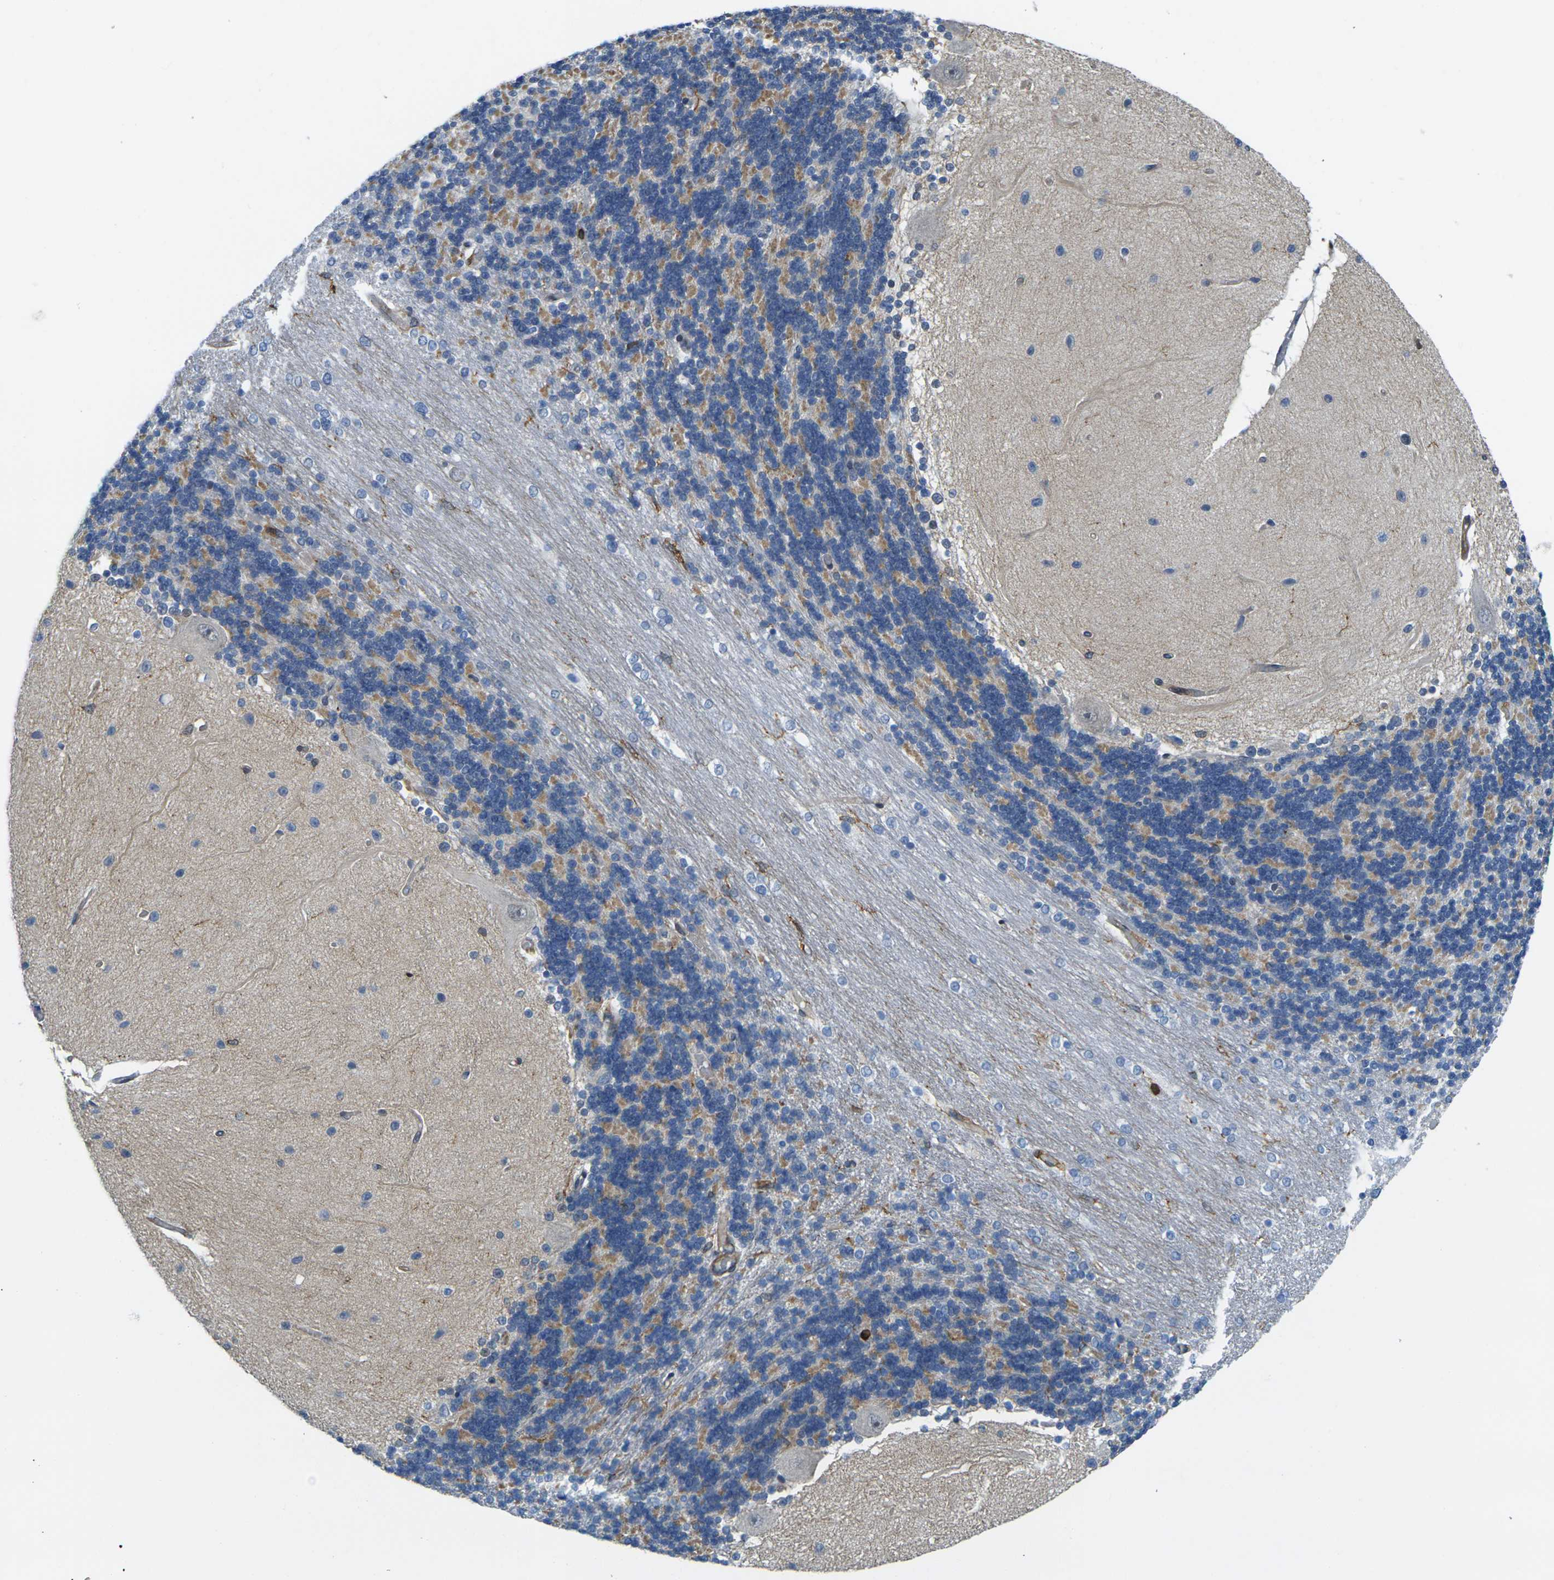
{"staining": {"intensity": "moderate", "quantity": "<25%", "location": "cytoplasmic/membranous"}, "tissue": "cerebellum", "cell_type": "Cells in granular layer", "image_type": "normal", "snomed": [{"axis": "morphology", "description": "Normal tissue, NOS"}, {"axis": "topography", "description": "Cerebellum"}], "caption": "Immunohistochemical staining of normal cerebellum reveals moderate cytoplasmic/membranous protein staining in approximately <25% of cells in granular layer. (DAB (3,3'-diaminobenzidine) IHC with brightfield microscopy, high magnification).", "gene": "LASP1", "patient": {"sex": "female", "age": 54}}